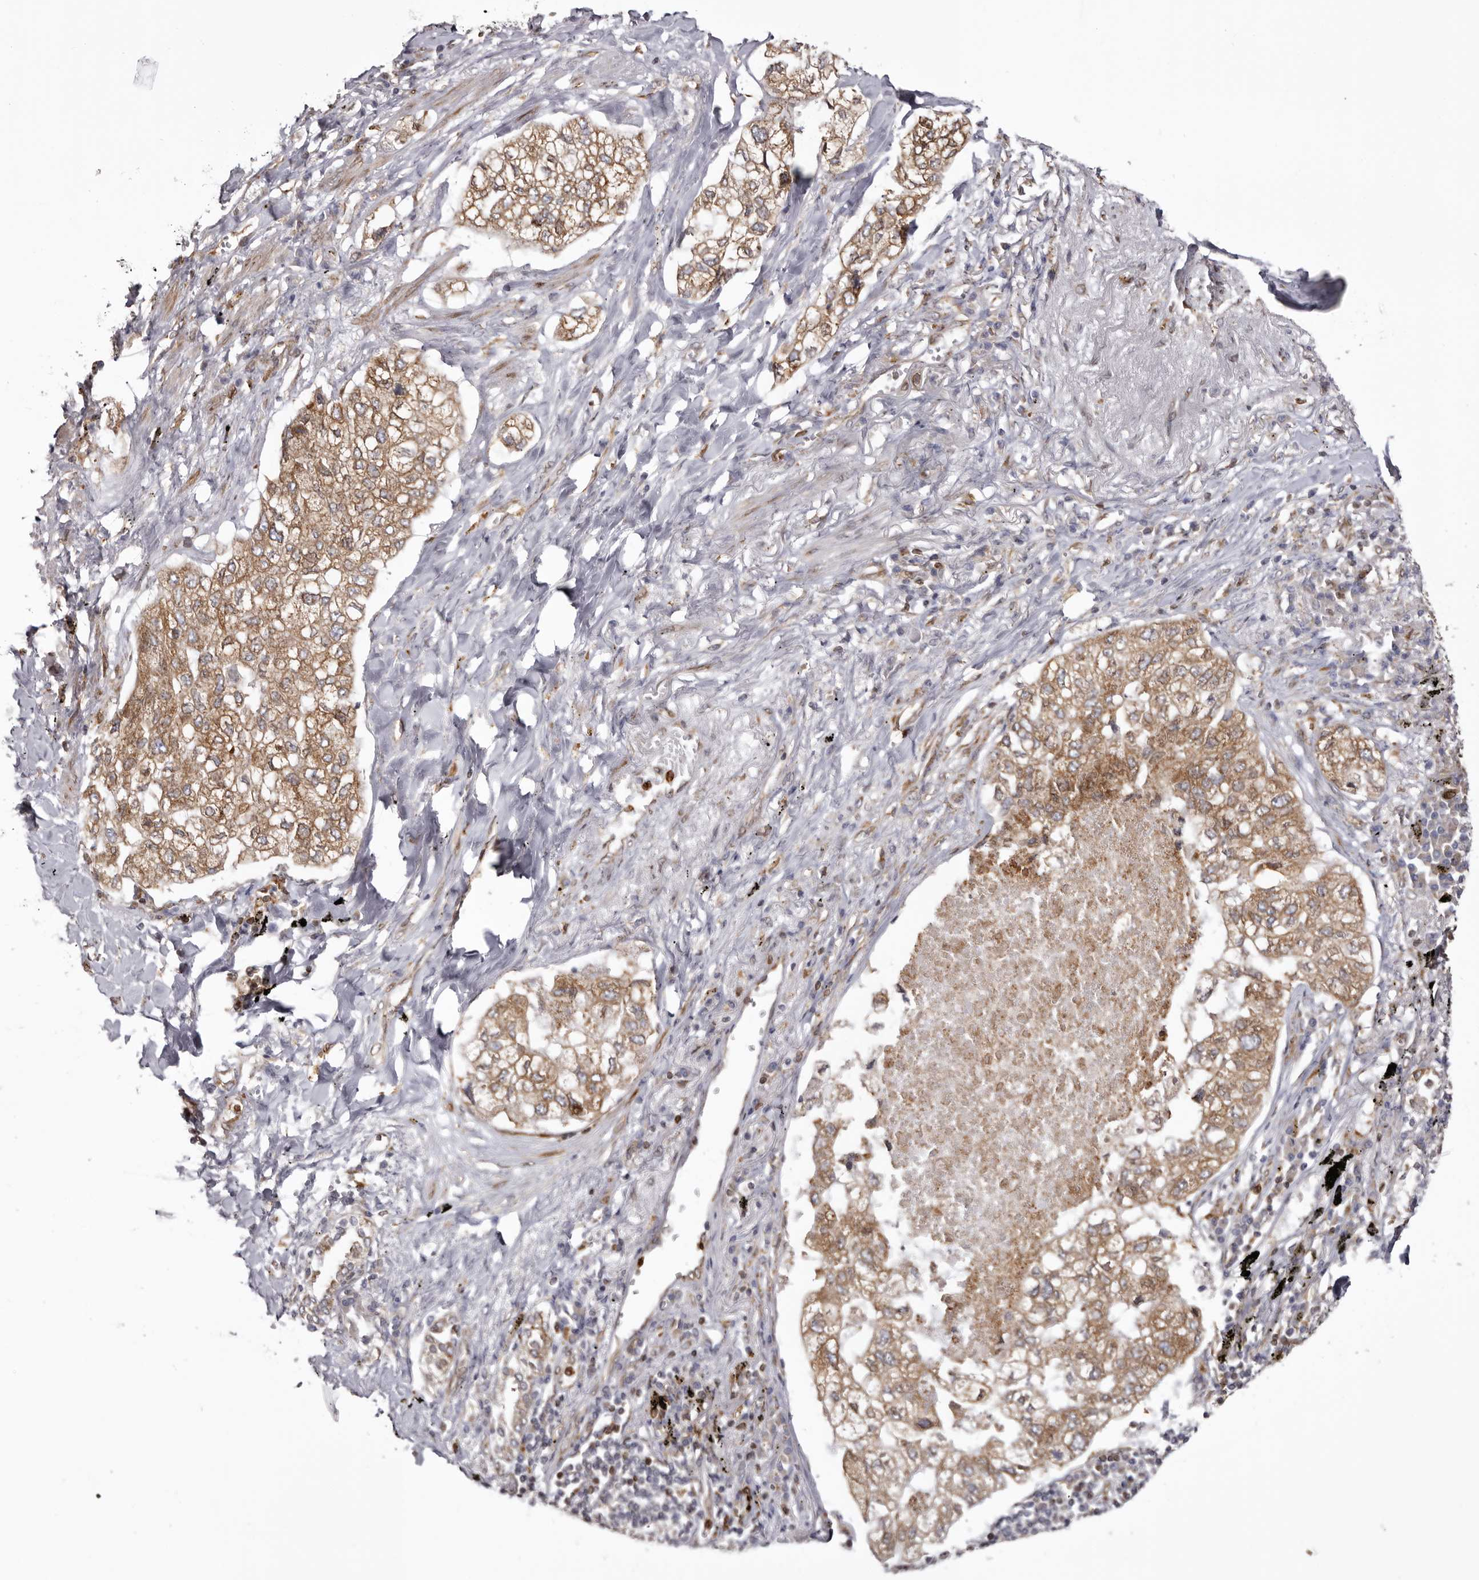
{"staining": {"intensity": "moderate", "quantity": ">75%", "location": "cytoplasmic/membranous"}, "tissue": "lung cancer", "cell_type": "Tumor cells", "image_type": "cancer", "snomed": [{"axis": "morphology", "description": "Adenocarcinoma, NOS"}, {"axis": "topography", "description": "Lung"}], "caption": "An immunohistochemistry image of tumor tissue is shown. Protein staining in brown labels moderate cytoplasmic/membranous positivity in lung adenocarcinoma within tumor cells.", "gene": "C4orf3", "patient": {"sex": "male", "age": 65}}